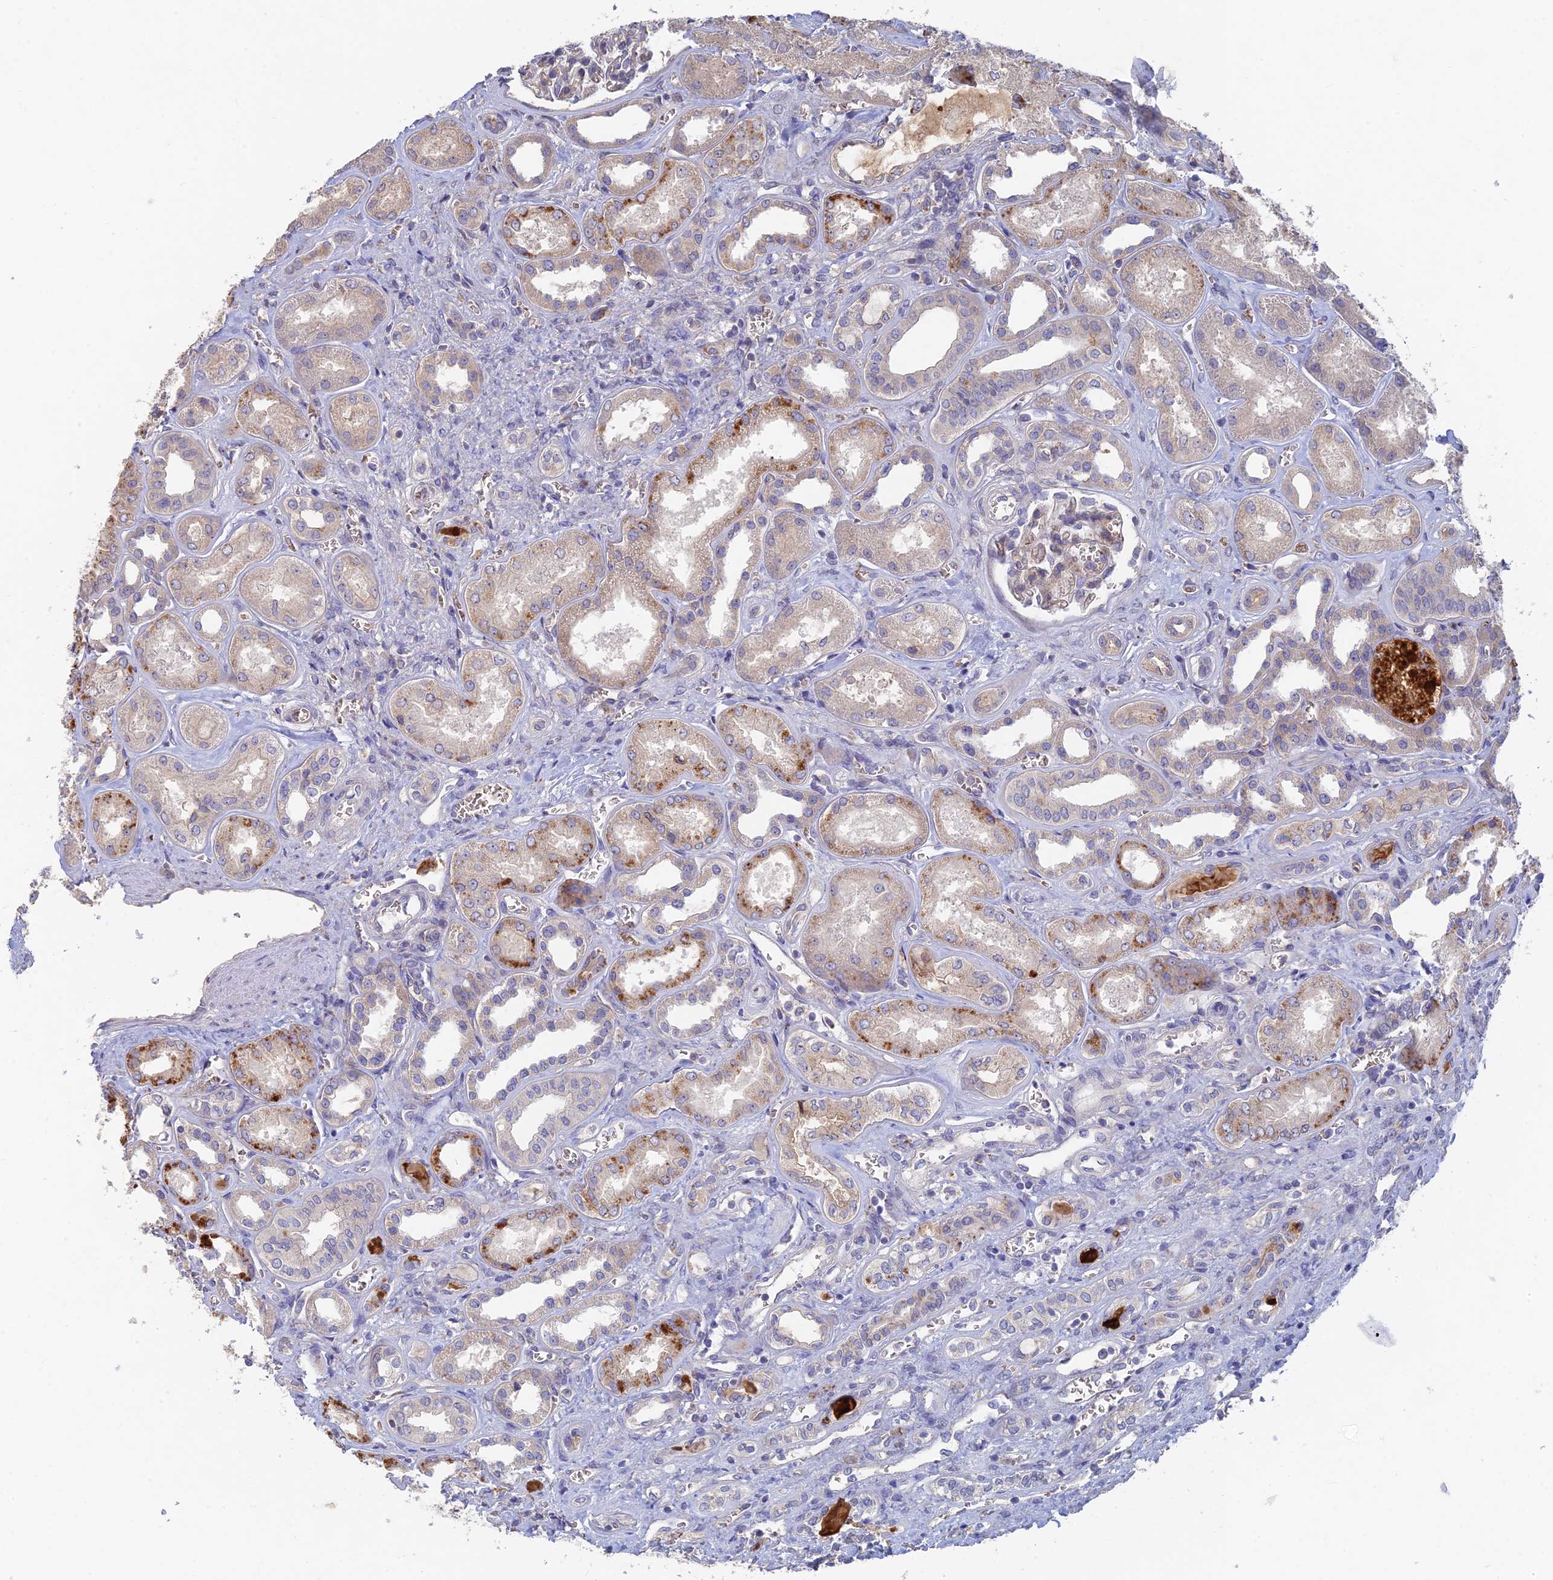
{"staining": {"intensity": "weak", "quantity": "<25%", "location": "cytoplasmic/membranous"}, "tissue": "kidney", "cell_type": "Cells in glomeruli", "image_type": "normal", "snomed": [{"axis": "morphology", "description": "Normal tissue, NOS"}, {"axis": "morphology", "description": "Adenocarcinoma, NOS"}, {"axis": "topography", "description": "Kidney"}], "caption": "Cells in glomeruli show no significant protein positivity in normal kidney.", "gene": "ARRDC1", "patient": {"sex": "female", "age": 68}}